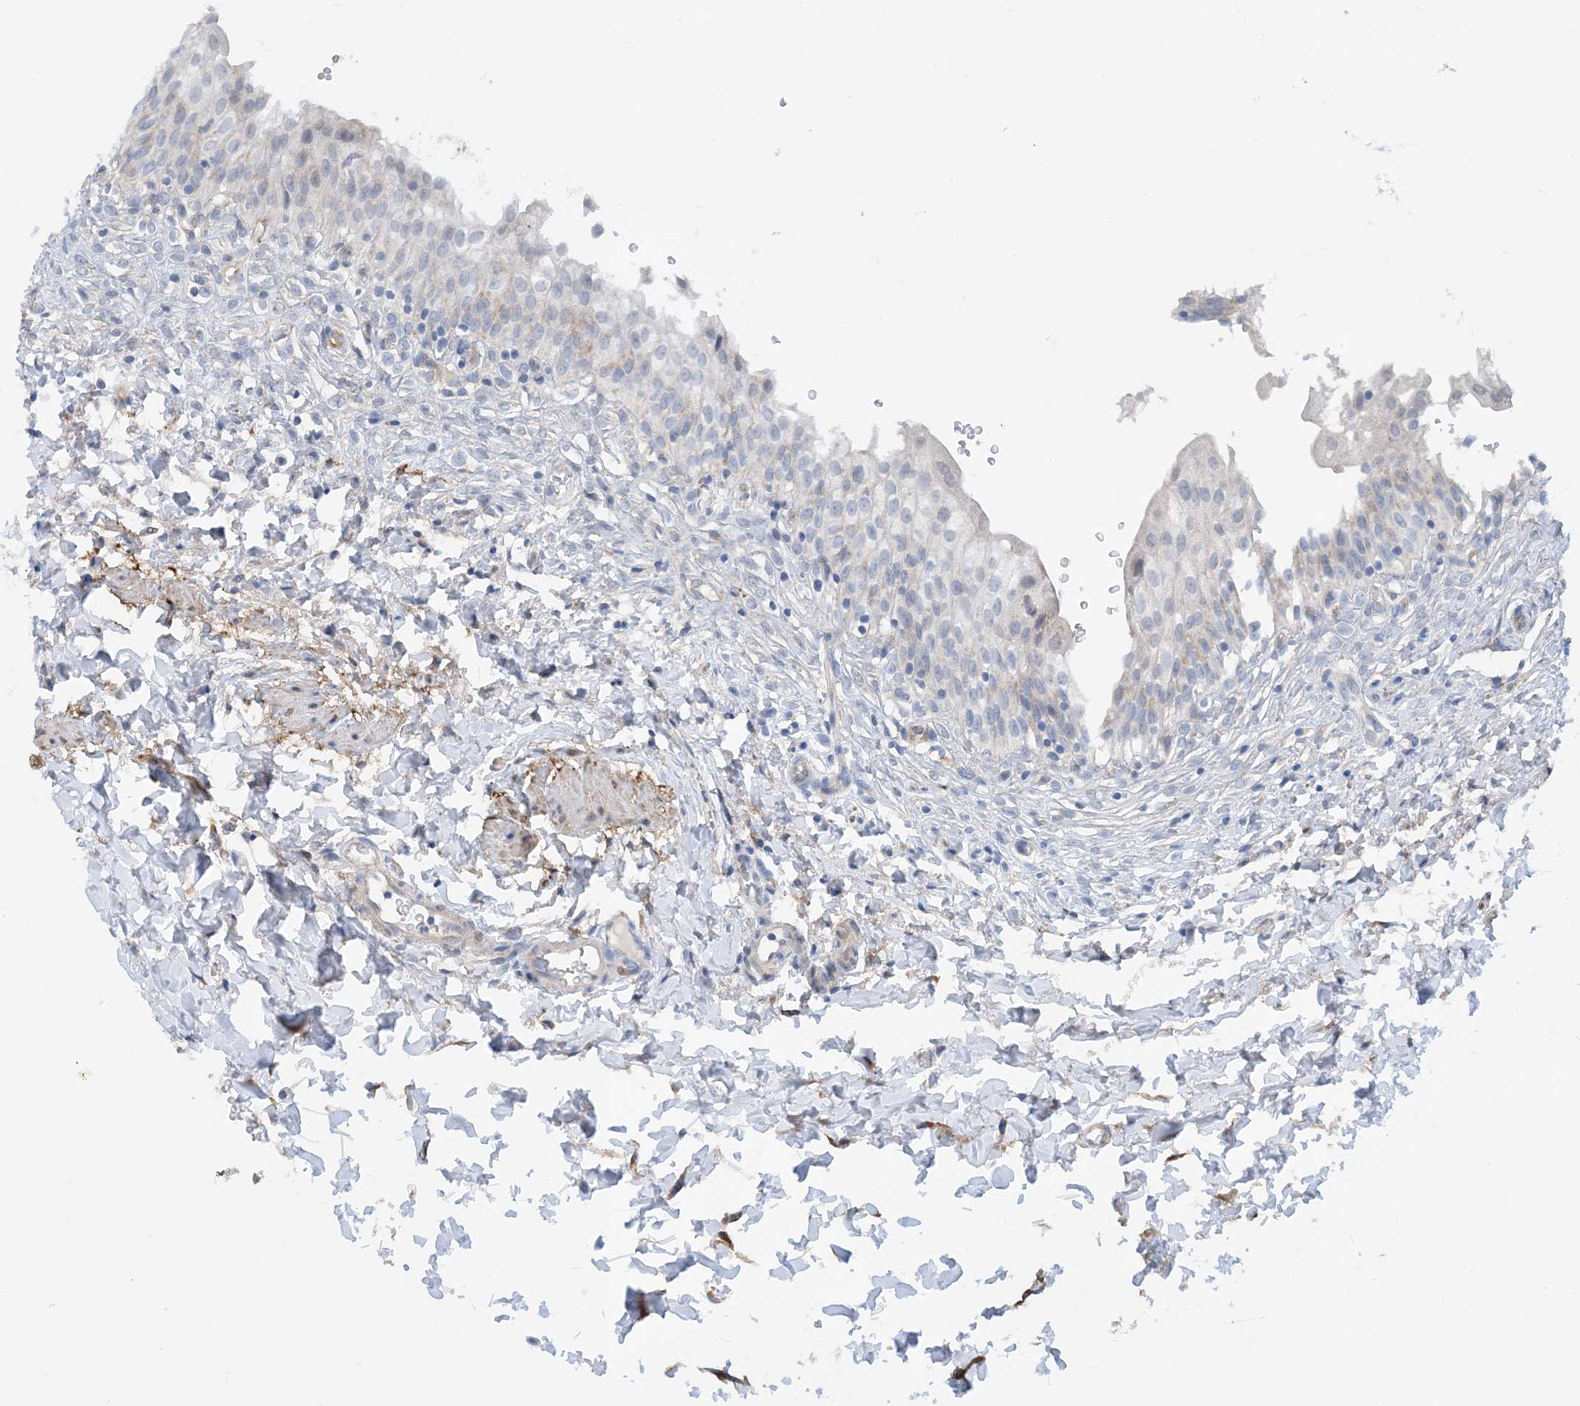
{"staining": {"intensity": "weak", "quantity": "<25%", "location": "cytoplasmic/membranous"}, "tissue": "urinary bladder", "cell_type": "Urothelial cells", "image_type": "normal", "snomed": [{"axis": "morphology", "description": "Normal tissue, NOS"}, {"axis": "topography", "description": "Urinary bladder"}], "caption": "Immunohistochemistry micrograph of unremarkable urinary bladder: urinary bladder stained with DAB shows no significant protein staining in urothelial cells.", "gene": "EIF2A", "patient": {"sex": "male", "age": 55}}